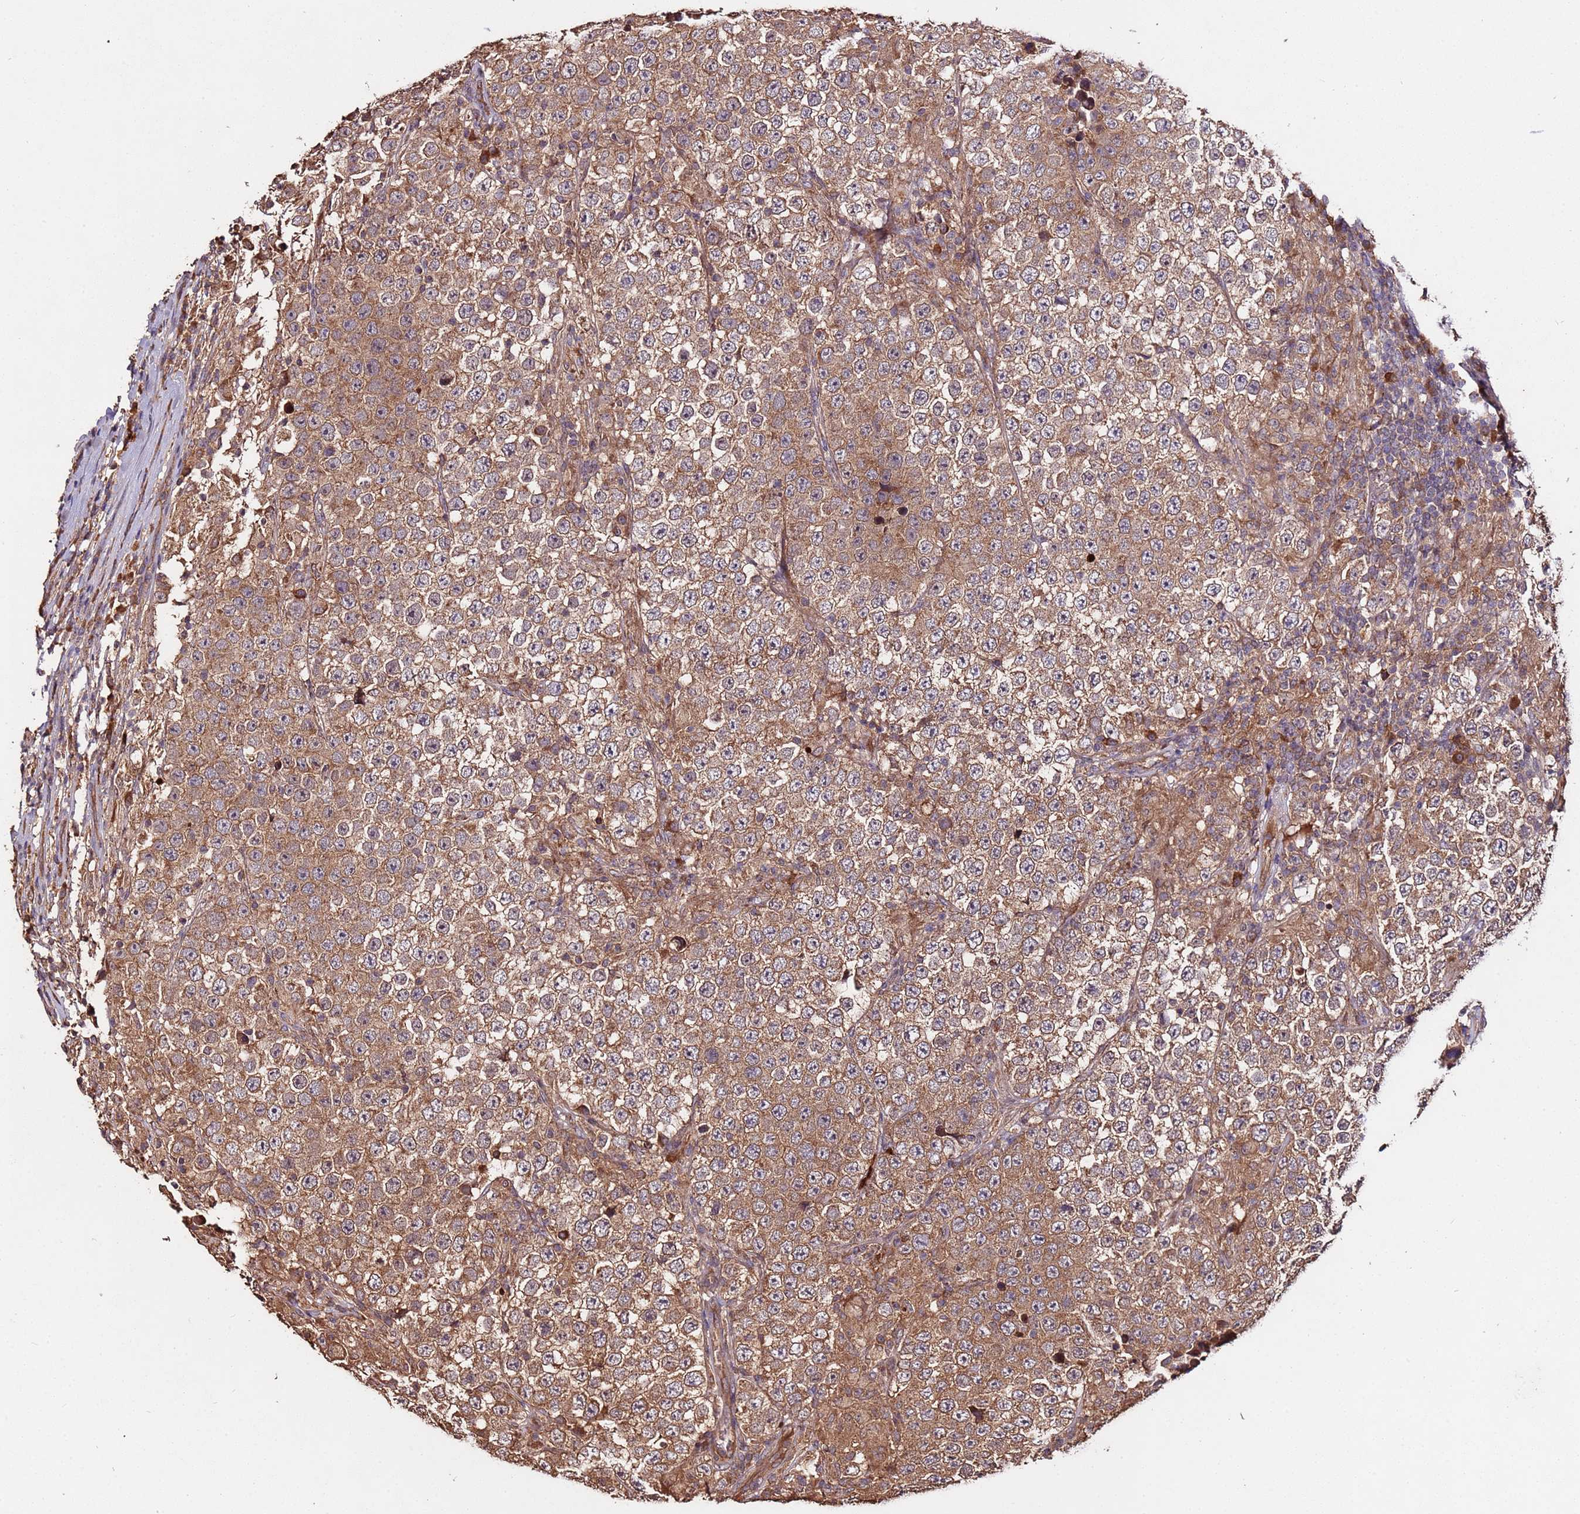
{"staining": {"intensity": "moderate", "quantity": ">75%", "location": "cytoplasmic/membranous"}, "tissue": "testis cancer", "cell_type": "Tumor cells", "image_type": "cancer", "snomed": [{"axis": "morphology", "description": "Normal tissue, NOS"}, {"axis": "morphology", "description": "Urothelial carcinoma, High grade"}, {"axis": "morphology", "description": "Seminoma, NOS"}, {"axis": "morphology", "description": "Carcinoma, Embryonal, NOS"}, {"axis": "topography", "description": "Urinary bladder"}, {"axis": "topography", "description": "Testis"}], "caption": "A brown stain shows moderate cytoplasmic/membranous expression of a protein in human testis seminoma tumor cells.", "gene": "RPS15A", "patient": {"sex": "male", "age": 41}}